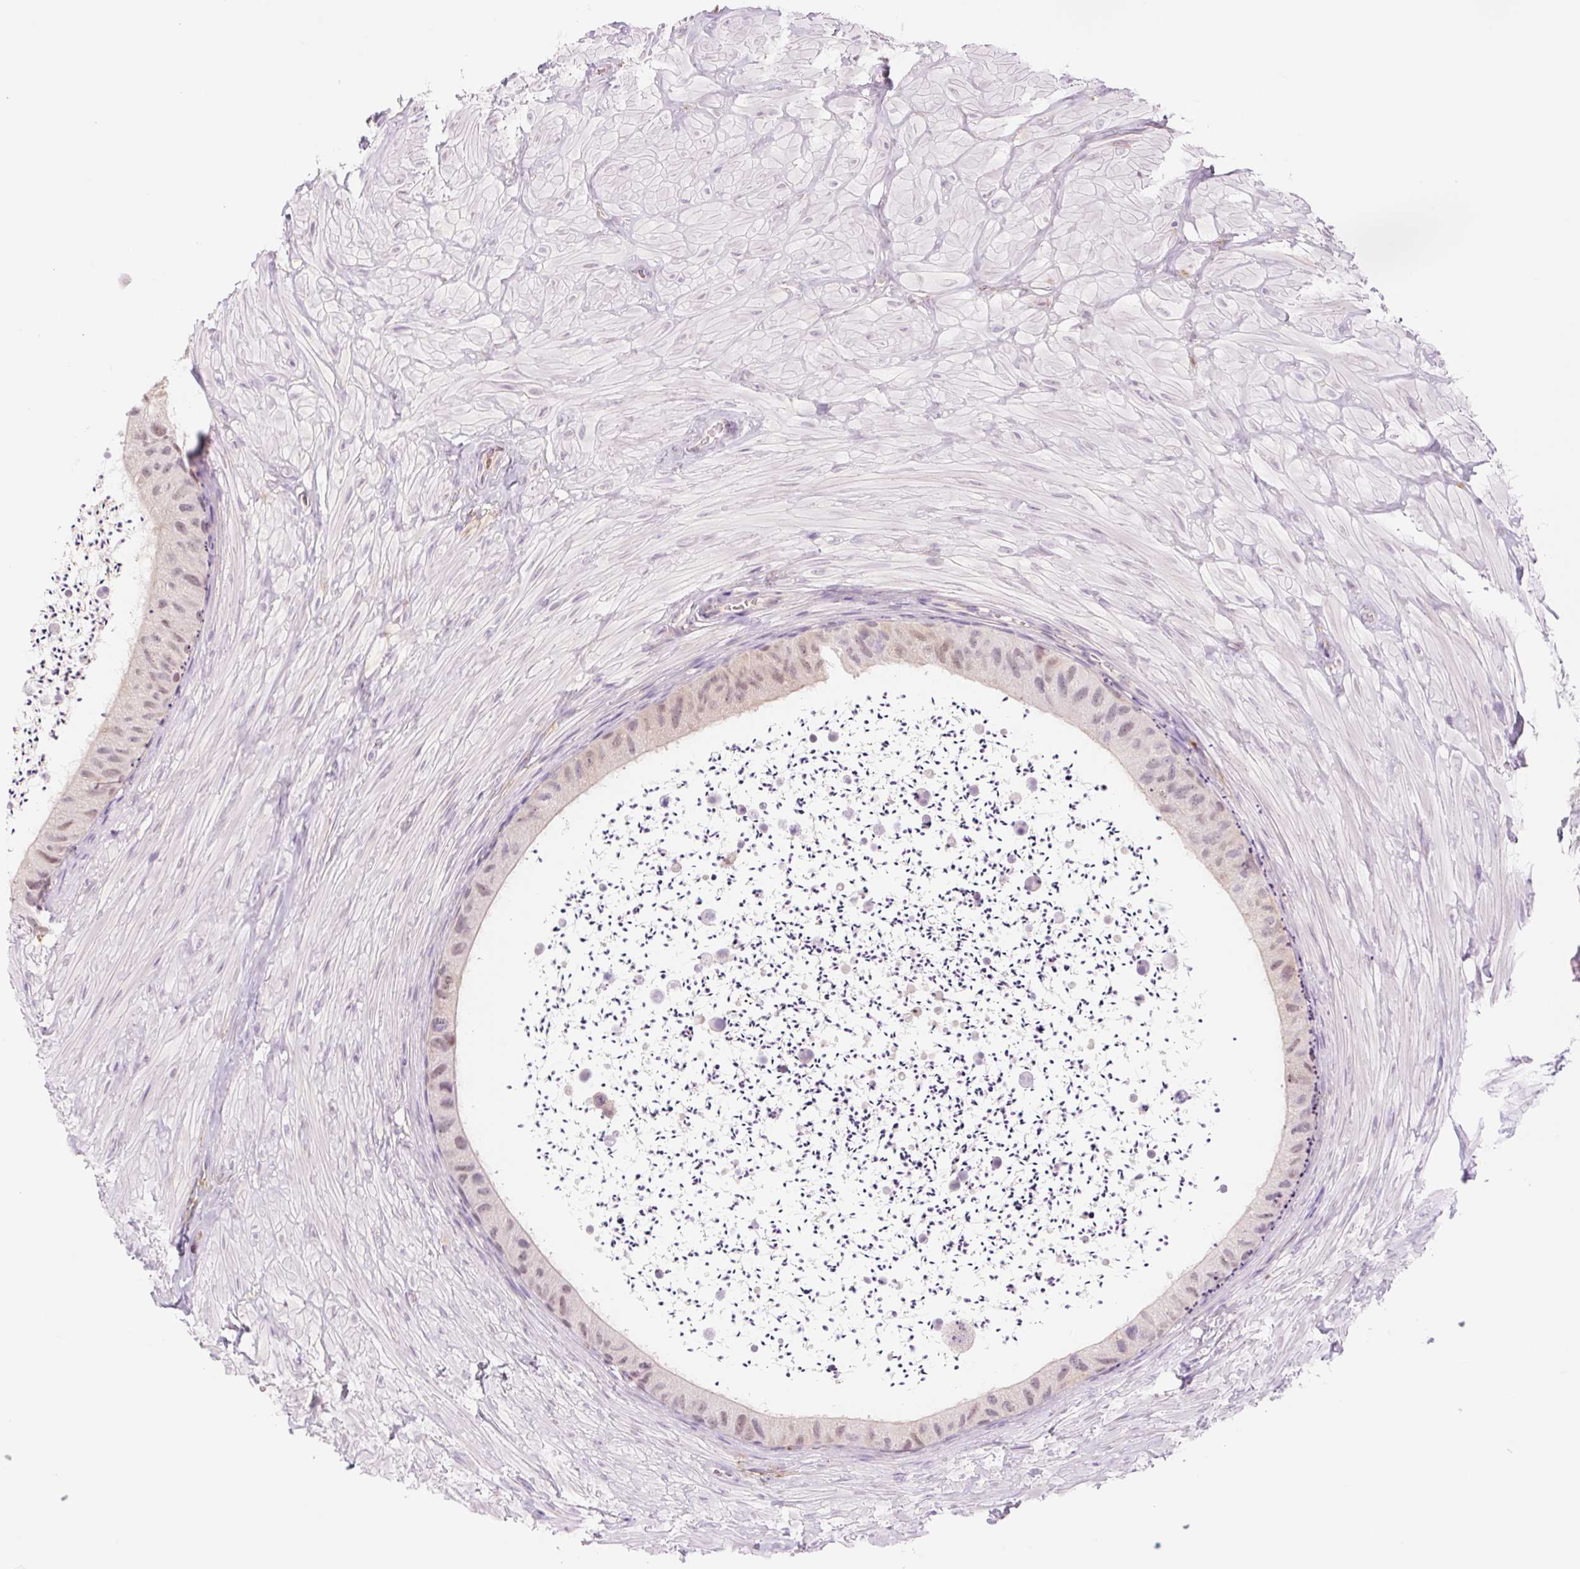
{"staining": {"intensity": "weak", "quantity": ">75%", "location": "nuclear"}, "tissue": "epididymis", "cell_type": "Glandular cells", "image_type": "normal", "snomed": [{"axis": "morphology", "description": "Normal tissue, NOS"}, {"axis": "topography", "description": "Epididymis"}, {"axis": "topography", "description": "Peripheral nerve tissue"}], "caption": "Glandular cells exhibit weak nuclear staining in about >75% of cells in normal epididymis. (IHC, brightfield microscopy, high magnification).", "gene": "HEBP1", "patient": {"sex": "male", "age": 32}}